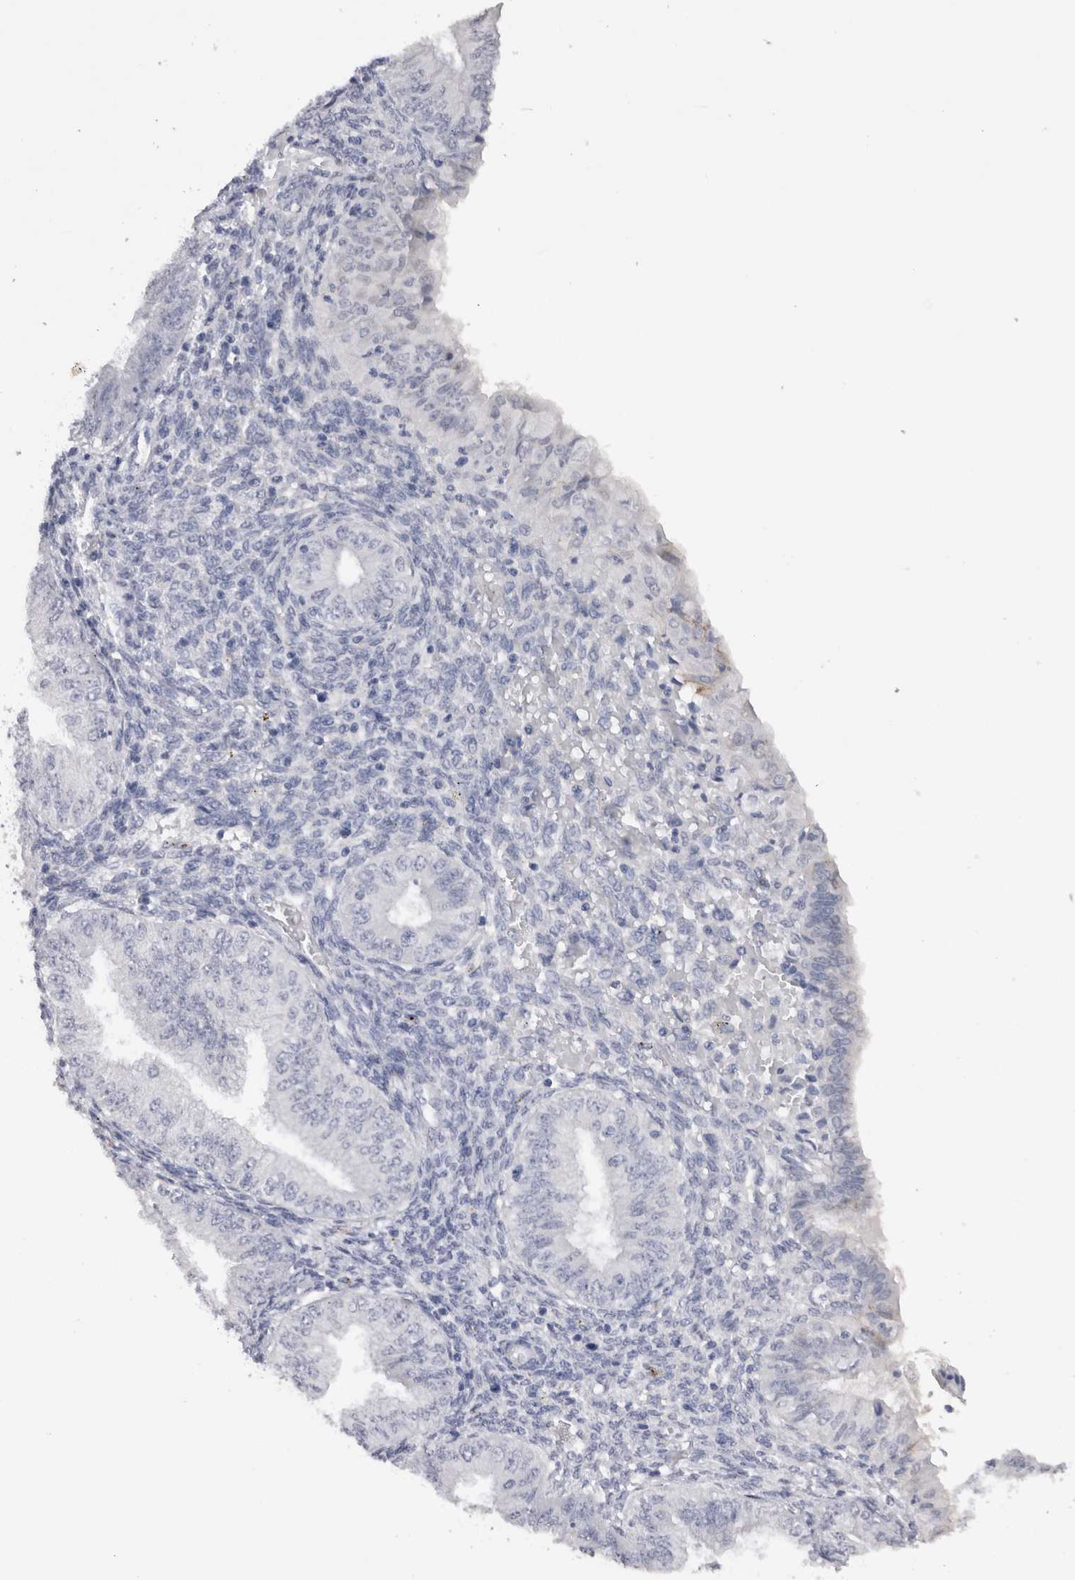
{"staining": {"intensity": "negative", "quantity": "none", "location": "none"}, "tissue": "endometrial cancer", "cell_type": "Tumor cells", "image_type": "cancer", "snomed": [{"axis": "morphology", "description": "Normal tissue, NOS"}, {"axis": "morphology", "description": "Adenocarcinoma, NOS"}, {"axis": "topography", "description": "Endometrium"}], "caption": "A micrograph of adenocarcinoma (endometrial) stained for a protein demonstrates no brown staining in tumor cells.", "gene": "CDH6", "patient": {"sex": "female", "age": 53}}